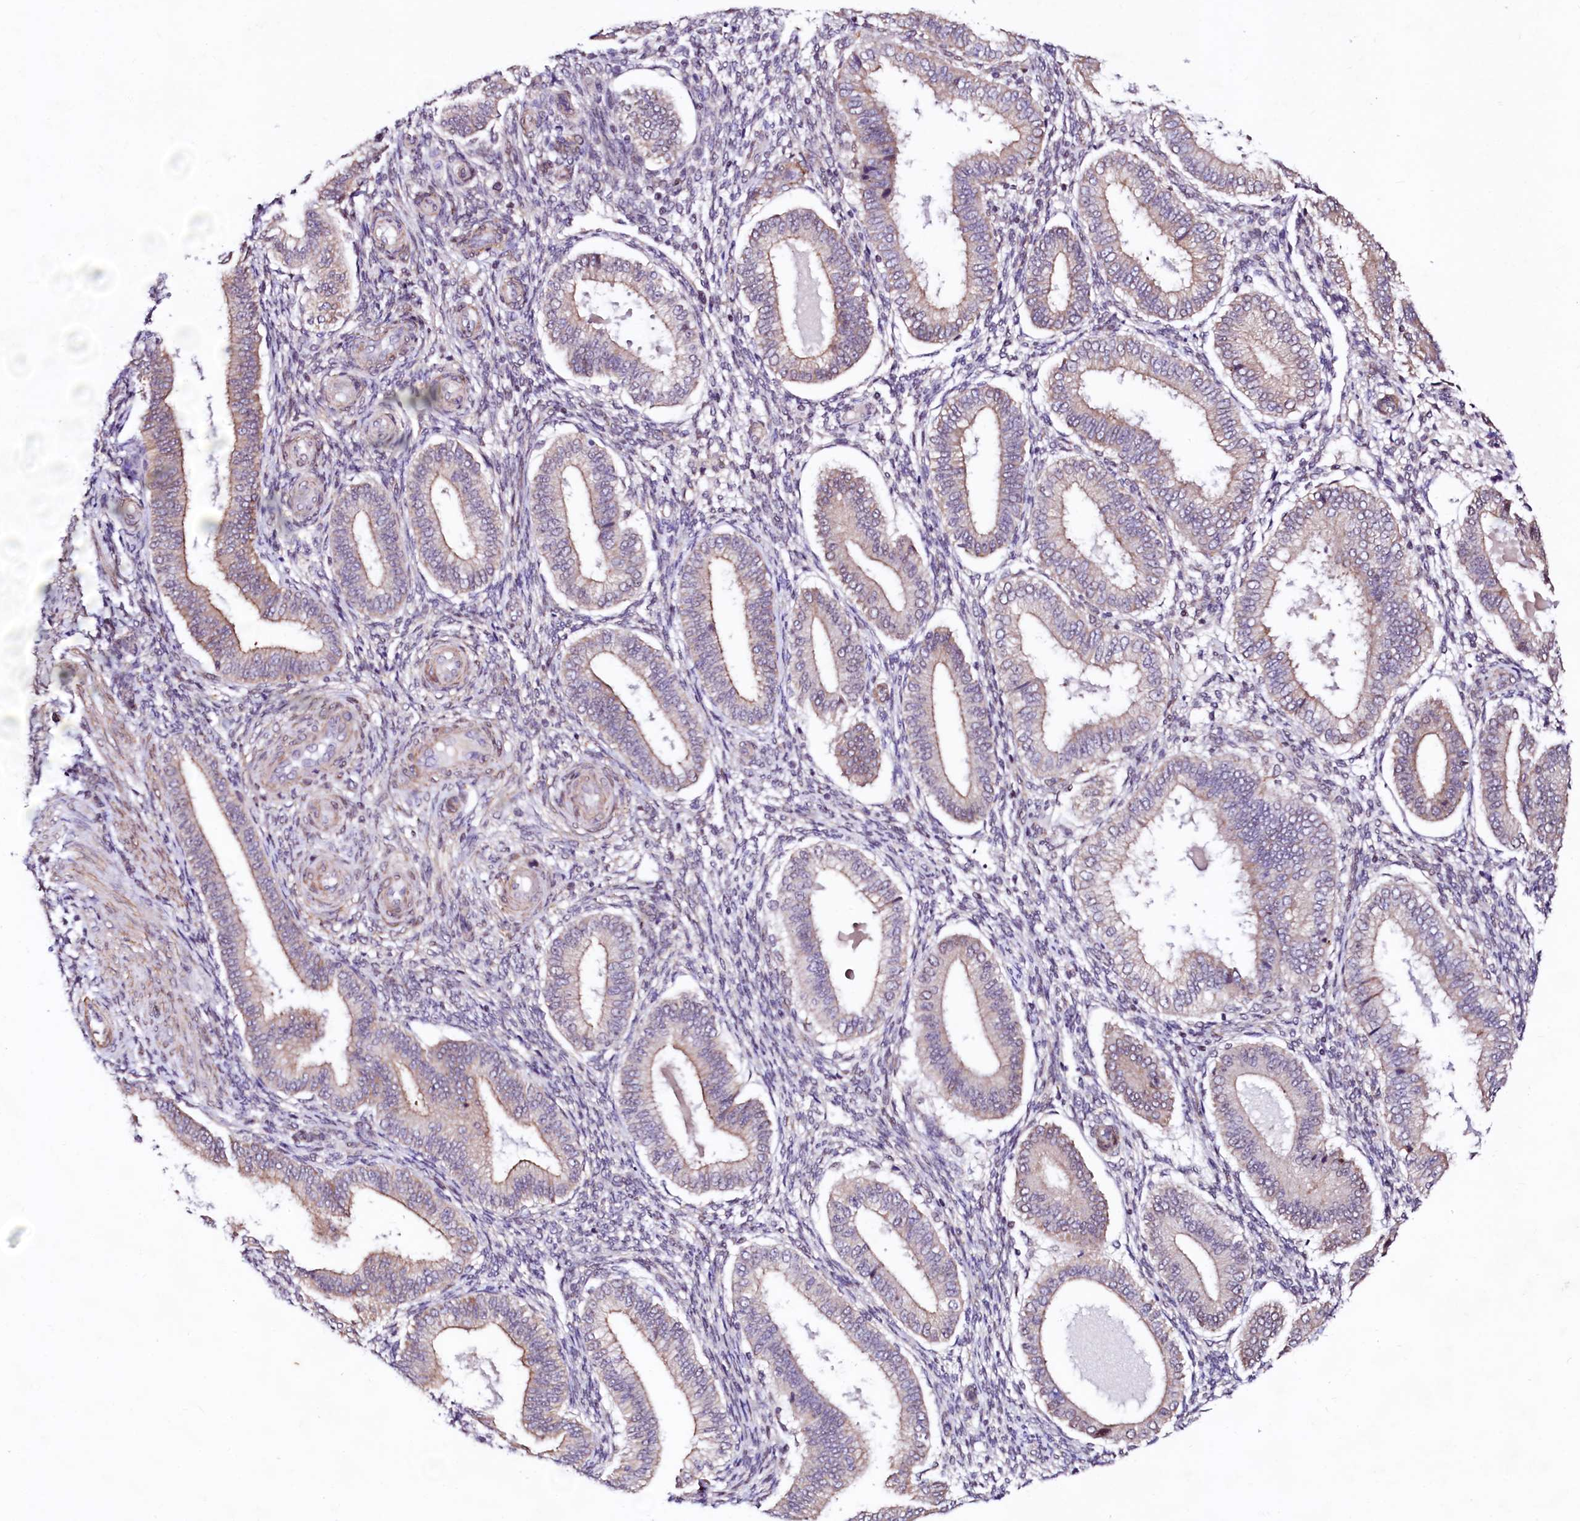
{"staining": {"intensity": "weak", "quantity": "25%-75%", "location": "cytoplasmic/membranous"}, "tissue": "endometrium", "cell_type": "Cells in endometrial stroma", "image_type": "normal", "snomed": [{"axis": "morphology", "description": "Normal tissue, NOS"}, {"axis": "topography", "description": "Endometrium"}], "caption": "Endometrium stained with a brown dye shows weak cytoplasmic/membranous positive positivity in approximately 25%-75% of cells in endometrial stroma.", "gene": "GPR176", "patient": {"sex": "female", "age": 39}}